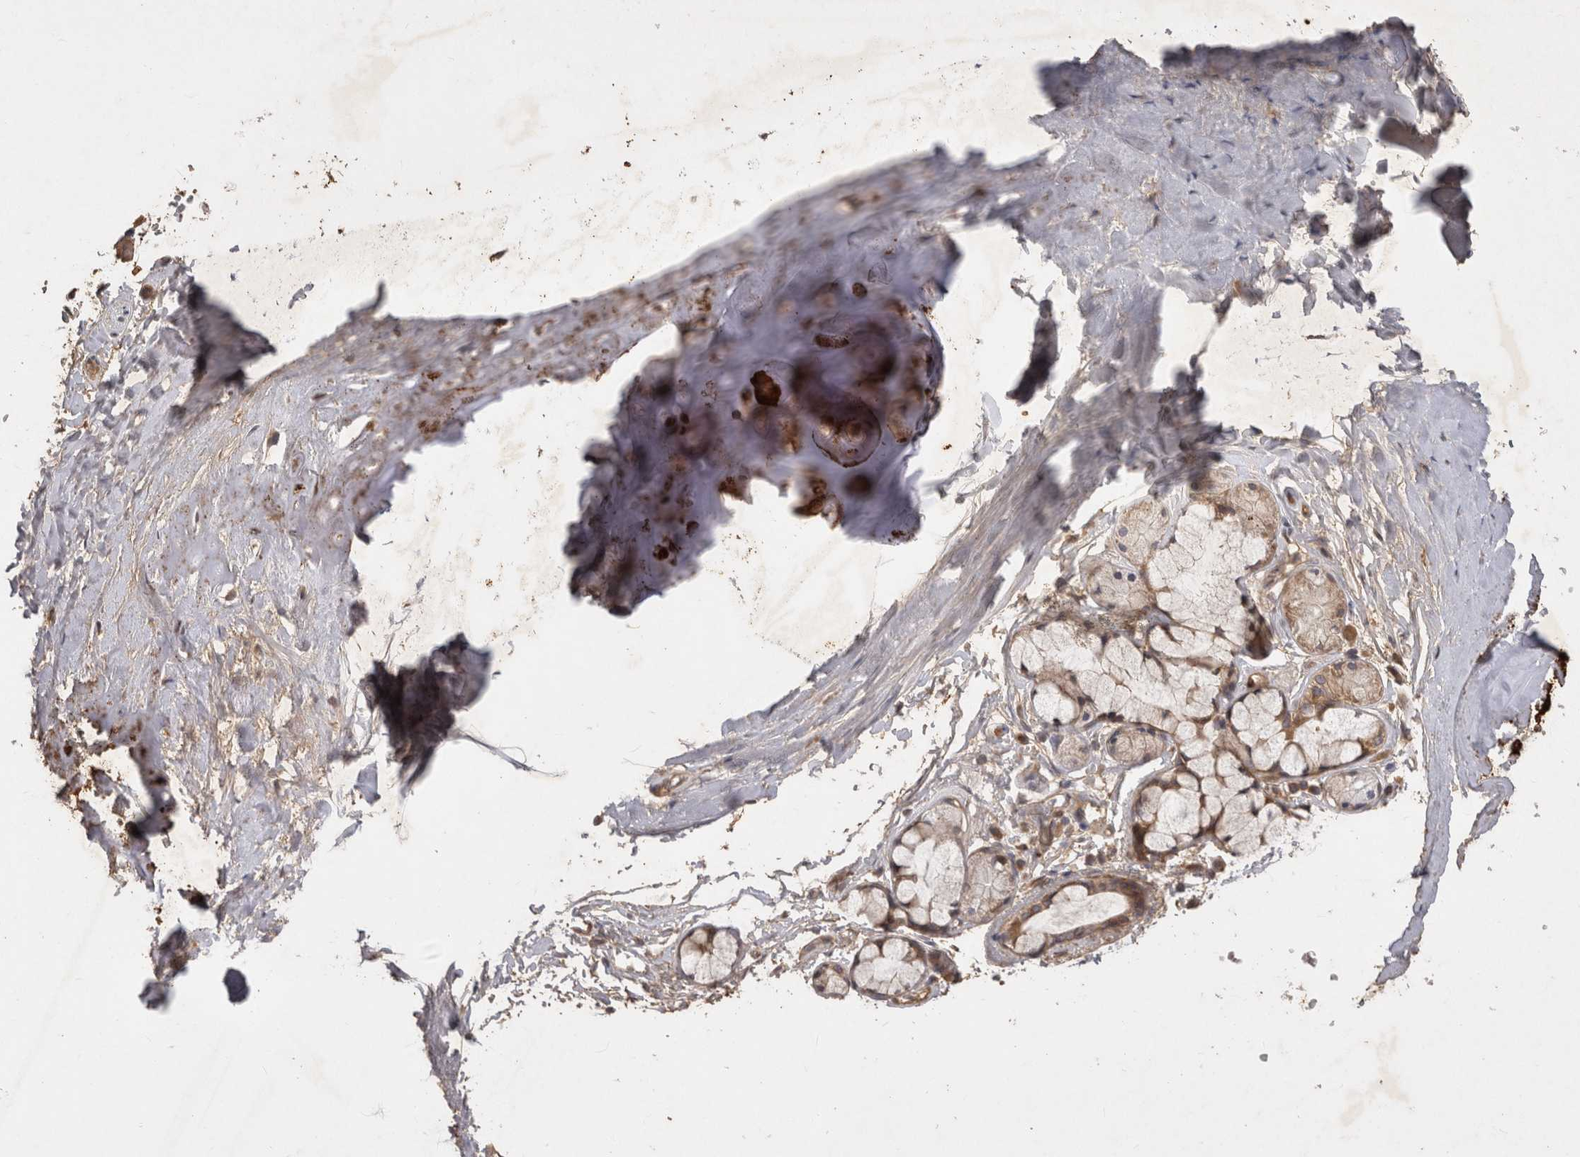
{"staining": {"intensity": "moderate", "quantity": ">75%", "location": "cytoplasmic/membranous"}, "tissue": "adipose tissue", "cell_type": "Adipocytes", "image_type": "normal", "snomed": [{"axis": "morphology", "description": "Normal tissue, NOS"}, {"axis": "topography", "description": "Cartilage tissue"}, {"axis": "topography", "description": "Bronchus"}], "caption": "Immunohistochemistry staining of unremarkable adipose tissue, which displays medium levels of moderate cytoplasmic/membranous staining in approximately >75% of adipocytes indicating moderate cytoplasmic/membranous protein positivity. The staining was performed using DAB (3,3'-diaminobenzidine) (brown) for protein detection and nuclei were counterstained in hematoxylin (blue).", "gene": "PPP1R42", "patient": {"sex": "female", "age": 73}}